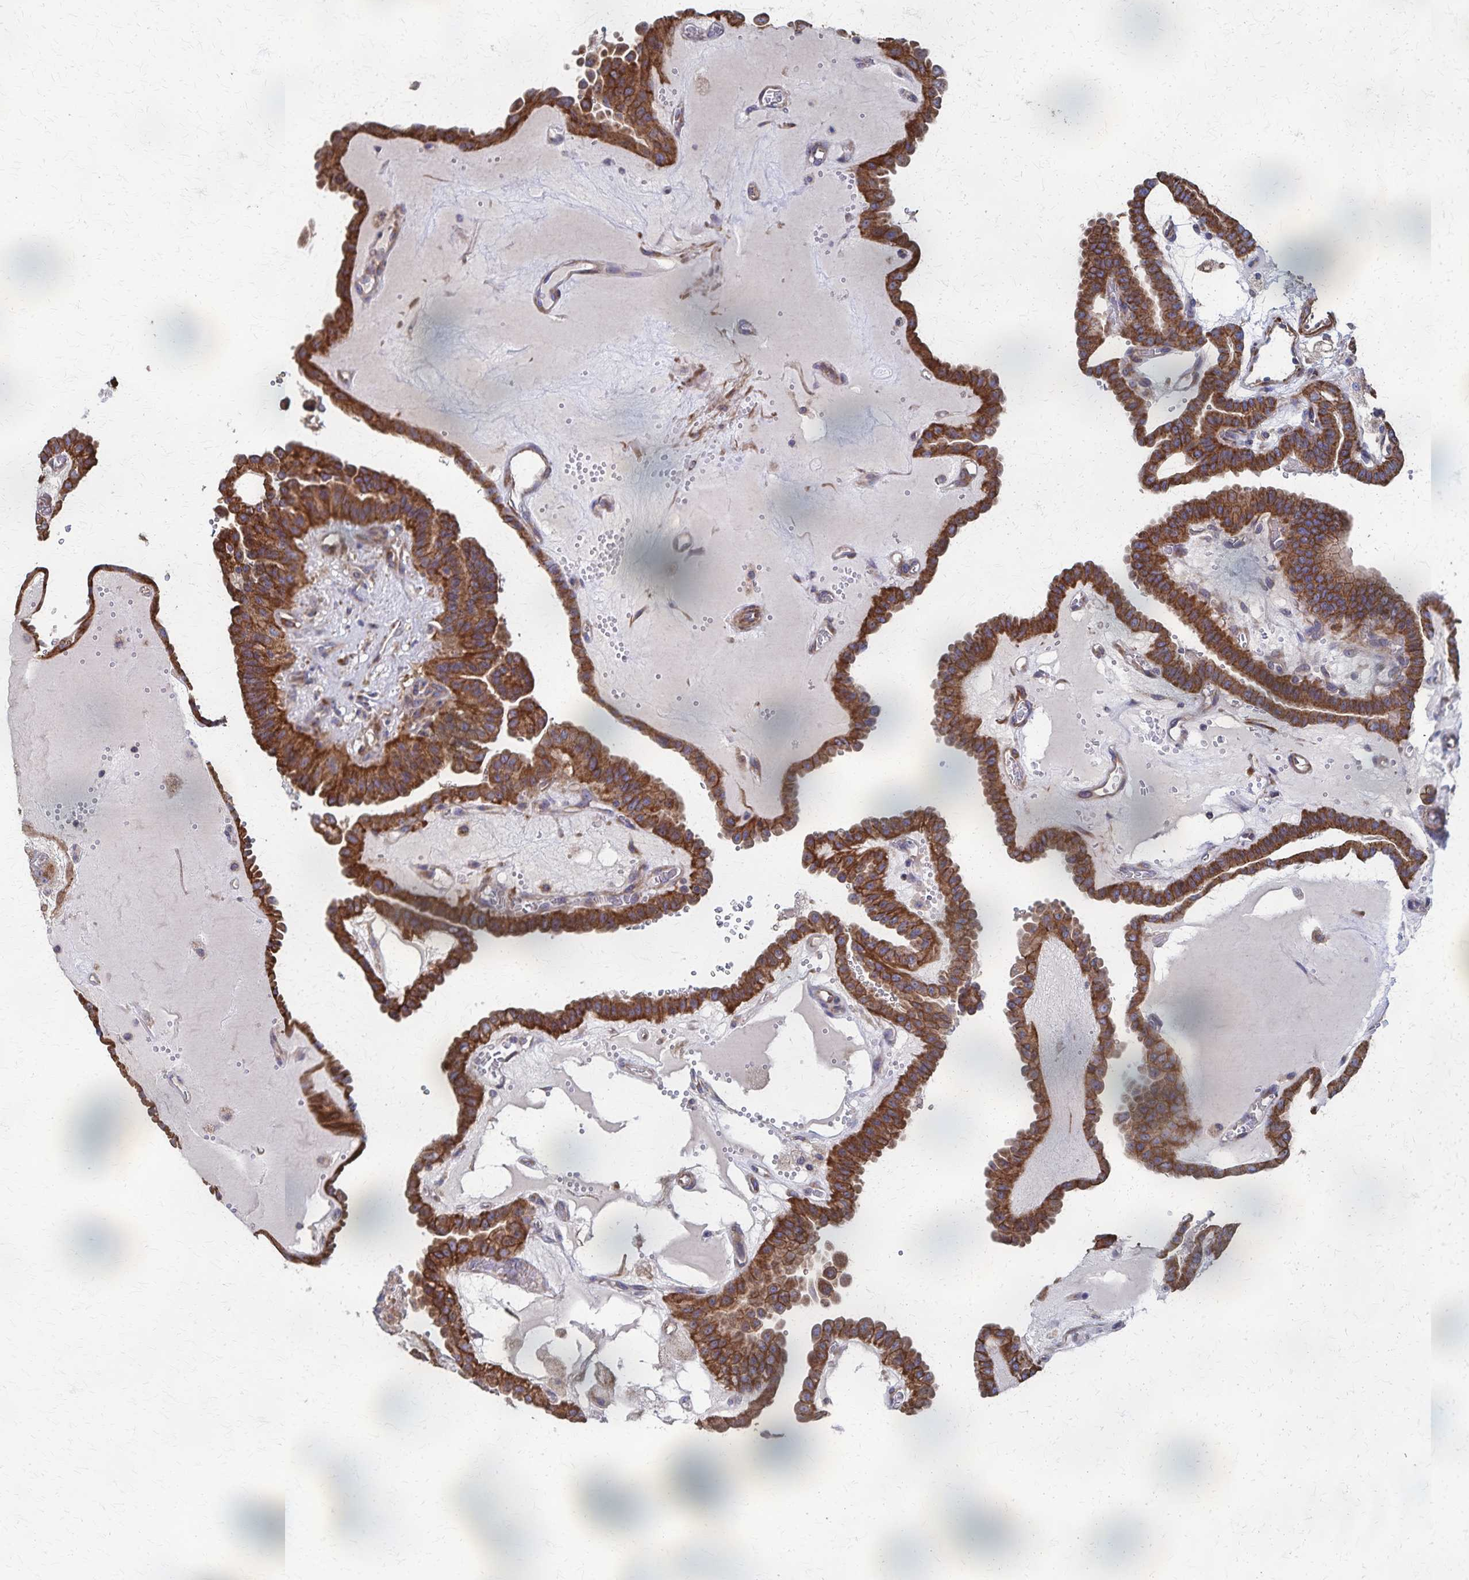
{"staining": {"intensity": "strong", "quantity": ">75%", "location": "cytoplasmic/membranous"}, "tissue": "thyroid cancer", "cell_type": "Tumor cells", "image_type": "cancer", "snomed": [{"axis": "morphology", "description": "Papillary adenocarcinoma, NOS"}, {"axis": "topography", "description": "Thyroid gland"}], "caption": "A high amount of strong cytoplasmic/membranous expression is present in about >75% of tumor cells in thyroid cancer tissue.", "gene": "PGAP2", "patient": {"sex": "male", "age": 87}}